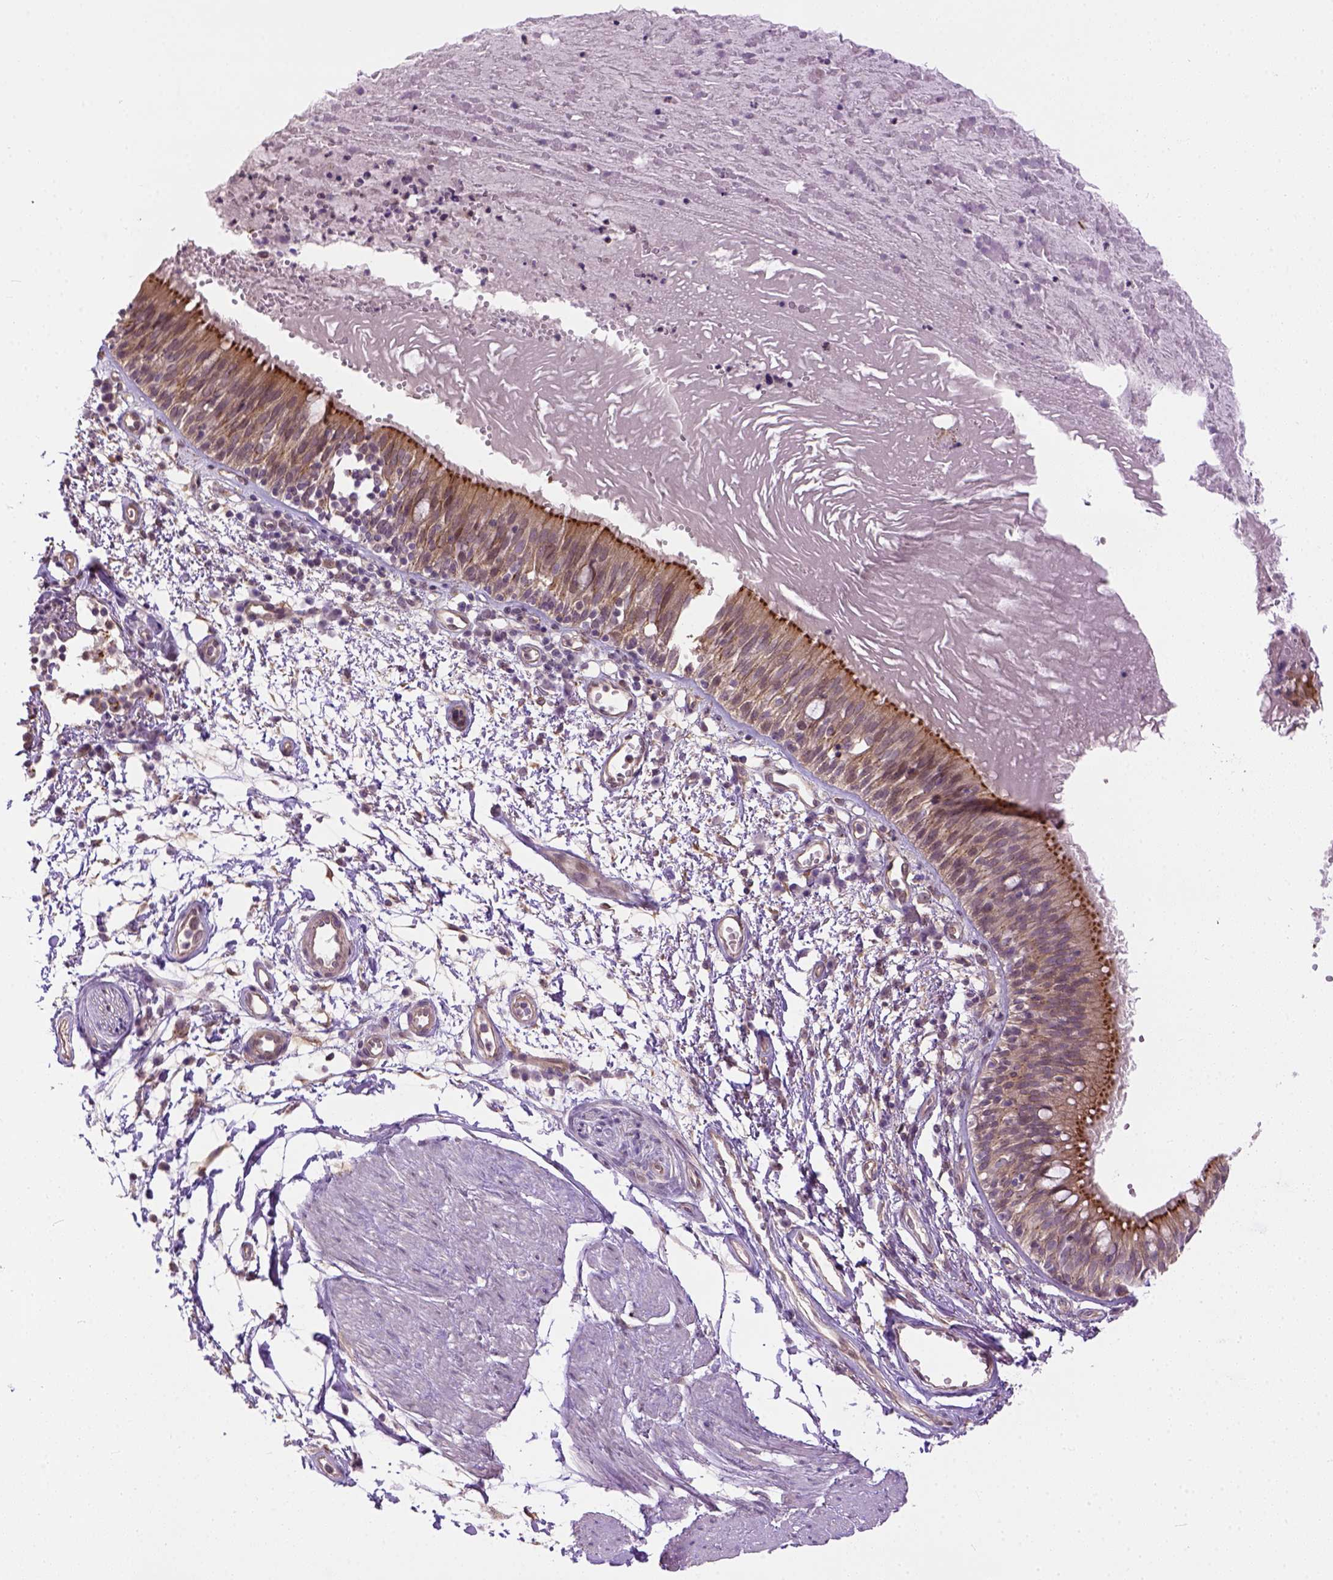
{"staining": {"intensity": "moderate", "quantity": "25%-75%", "location": "cytoplasmic/membranous,nuclear"}, "tissue": "bronchus", "cell_type": "Respiratory epithelial cells", "image_type": "normal", "snomed": [{"axis": "morphology", "description": "Normal tissue, NOS"}, {"axis": "morphology", "description": "Squamous cell carcinoma, NOS"}, {"axis": "topography", "description": "Cartilage tissue"}, {"axis": "topography", "description": "Bronchus"}, {"axis": "topography", "description": "Lung"}], "caption": "IHC image of unremarkable bronchus: human bronchus stained using immunohistochemistry (IHC) exhibits medium levels of moderate protein expression localized specifically in the cytoplasmic/membranous,nuclear of respiratory epithelial cells, appearing as a cytoplasmic/membranous,nuclear brown color.", "gene": "KAZN", "patient": {"sex": "male", "age": 66}}